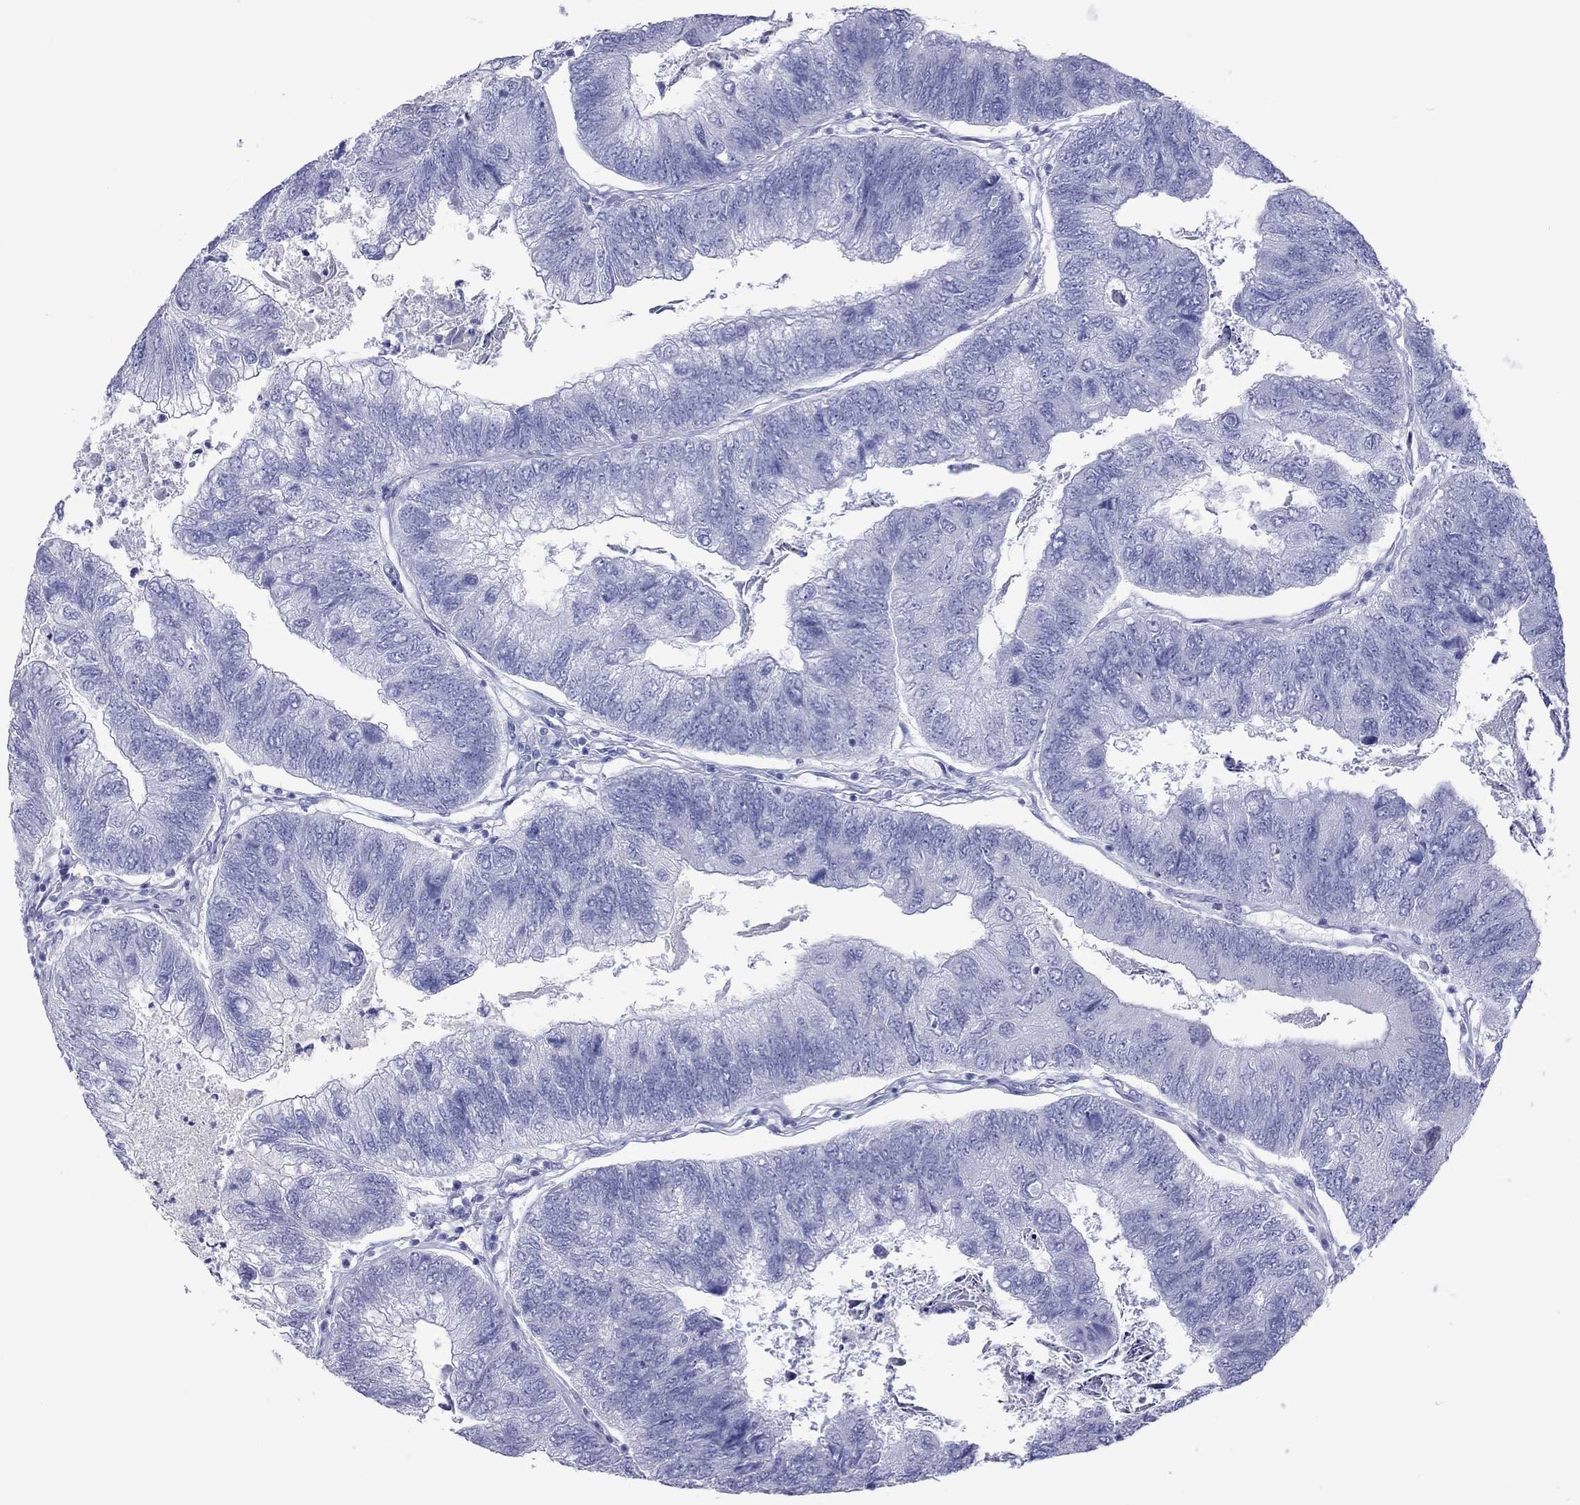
{"staining": {"intensity": "negative", "quantity": "none", "location": "none"}, "tissue": "colorectal cancer", "cell_type": "Tumor cells", "image_type": "cancer", "snomed": [{"axis": "morphology", "description": "Adenocarcinoma, NOS"}, {"axis": "topography", "description": "Colon"}], "caption": "Tumor cells are negative for protein expression in human colorectal cancer (adenocarcinoma). Nuclei are stained in blue.", "gene": "VSIG10", "patient": {"sex": "female", "age": 67}}